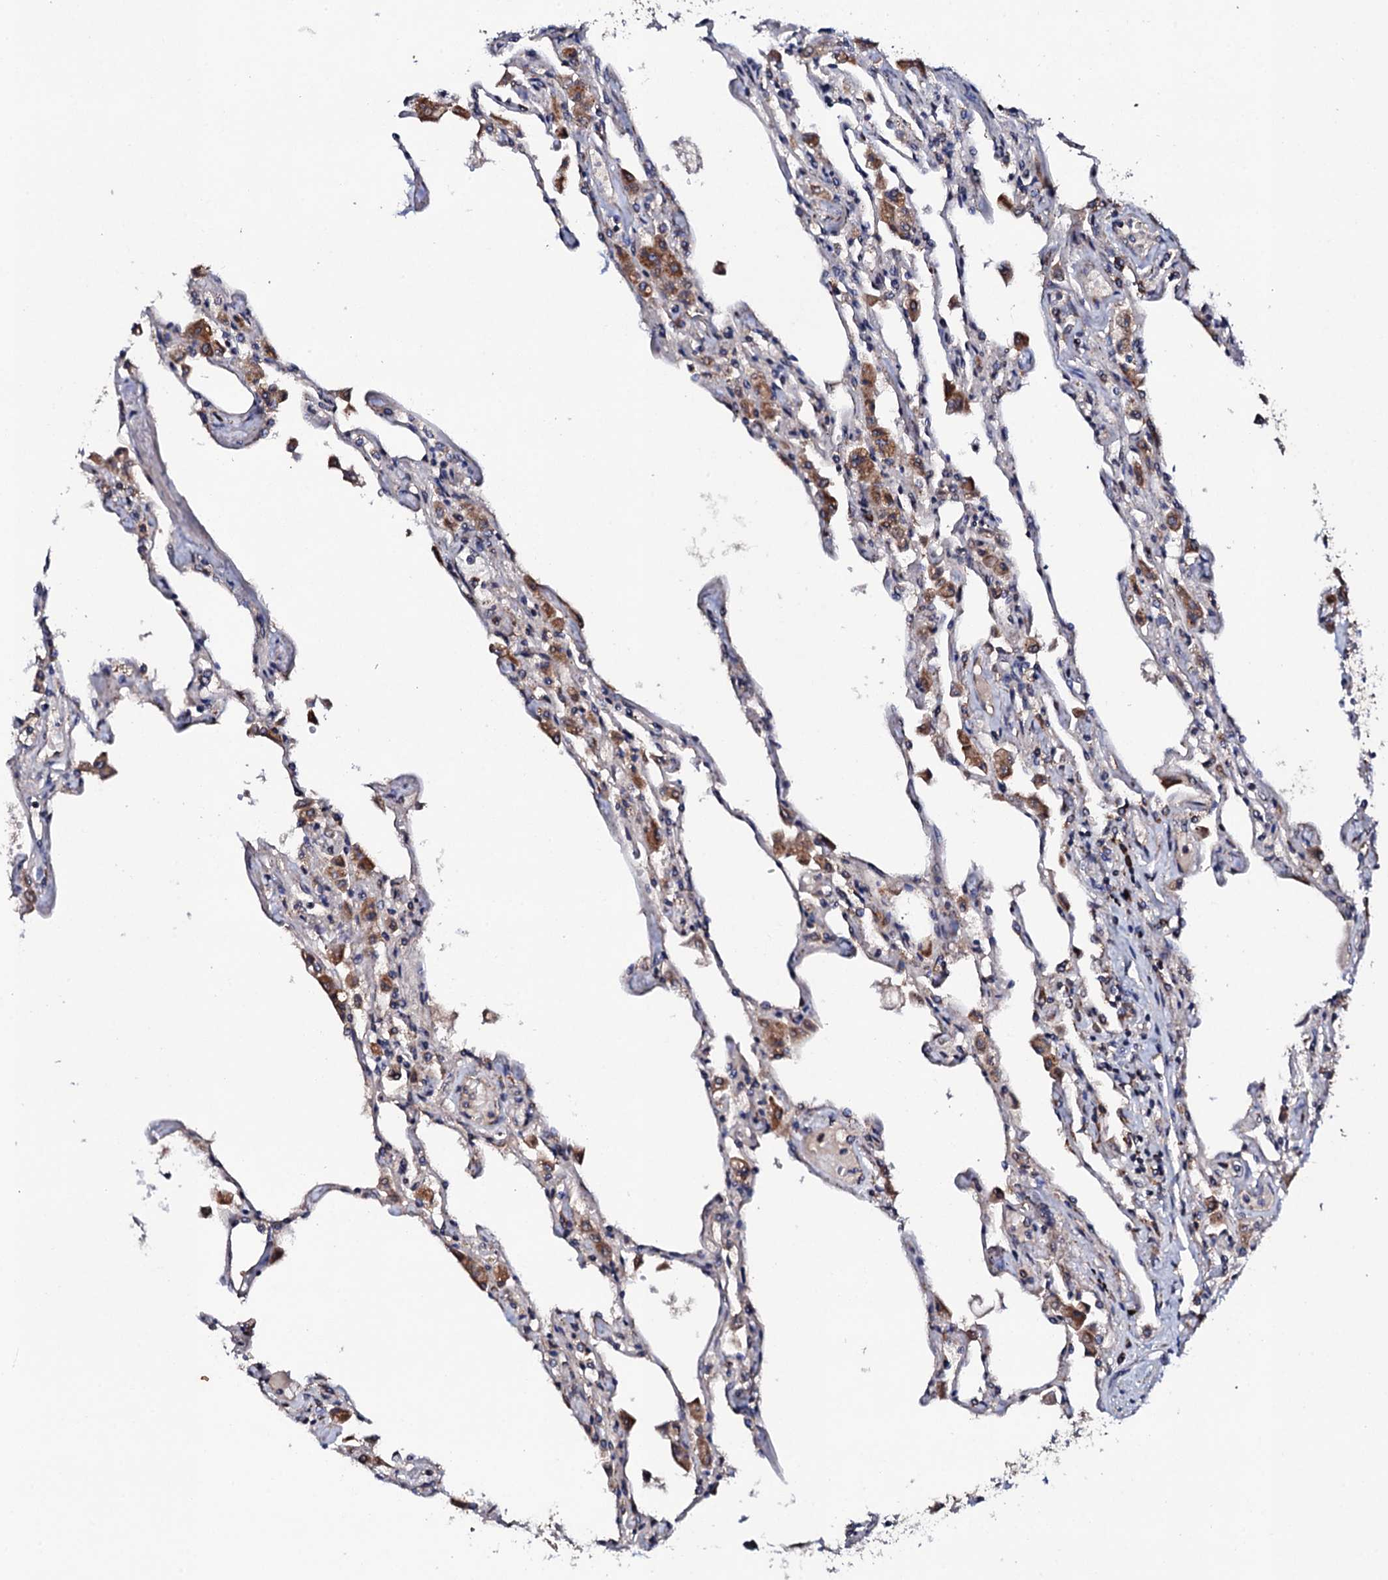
{"staining": {"intensity": "moderate", "quantity": "<25%", "location": "cytoplasmic/membranous"}, "tissue": "lung", "cell_type": "Alveolar cells", "image_type": "normal", "snomed": [{"axis": "morphology", "description": "Normal tissue, NOS"}, {"axis": "topography", "description": "Bronchus"}, {"axis": "topography", "description": "Lung"}], "caption": "A brown stain highlights moderate cytoplasmic/membranous staining of a protein in alveolar cells of benign lung. Immunohistochemistry stains the protein of interest in brown and the nuclei are stained blue.", "gene": "MTIF3", "patient": {"sex": "female", "age": 49}}